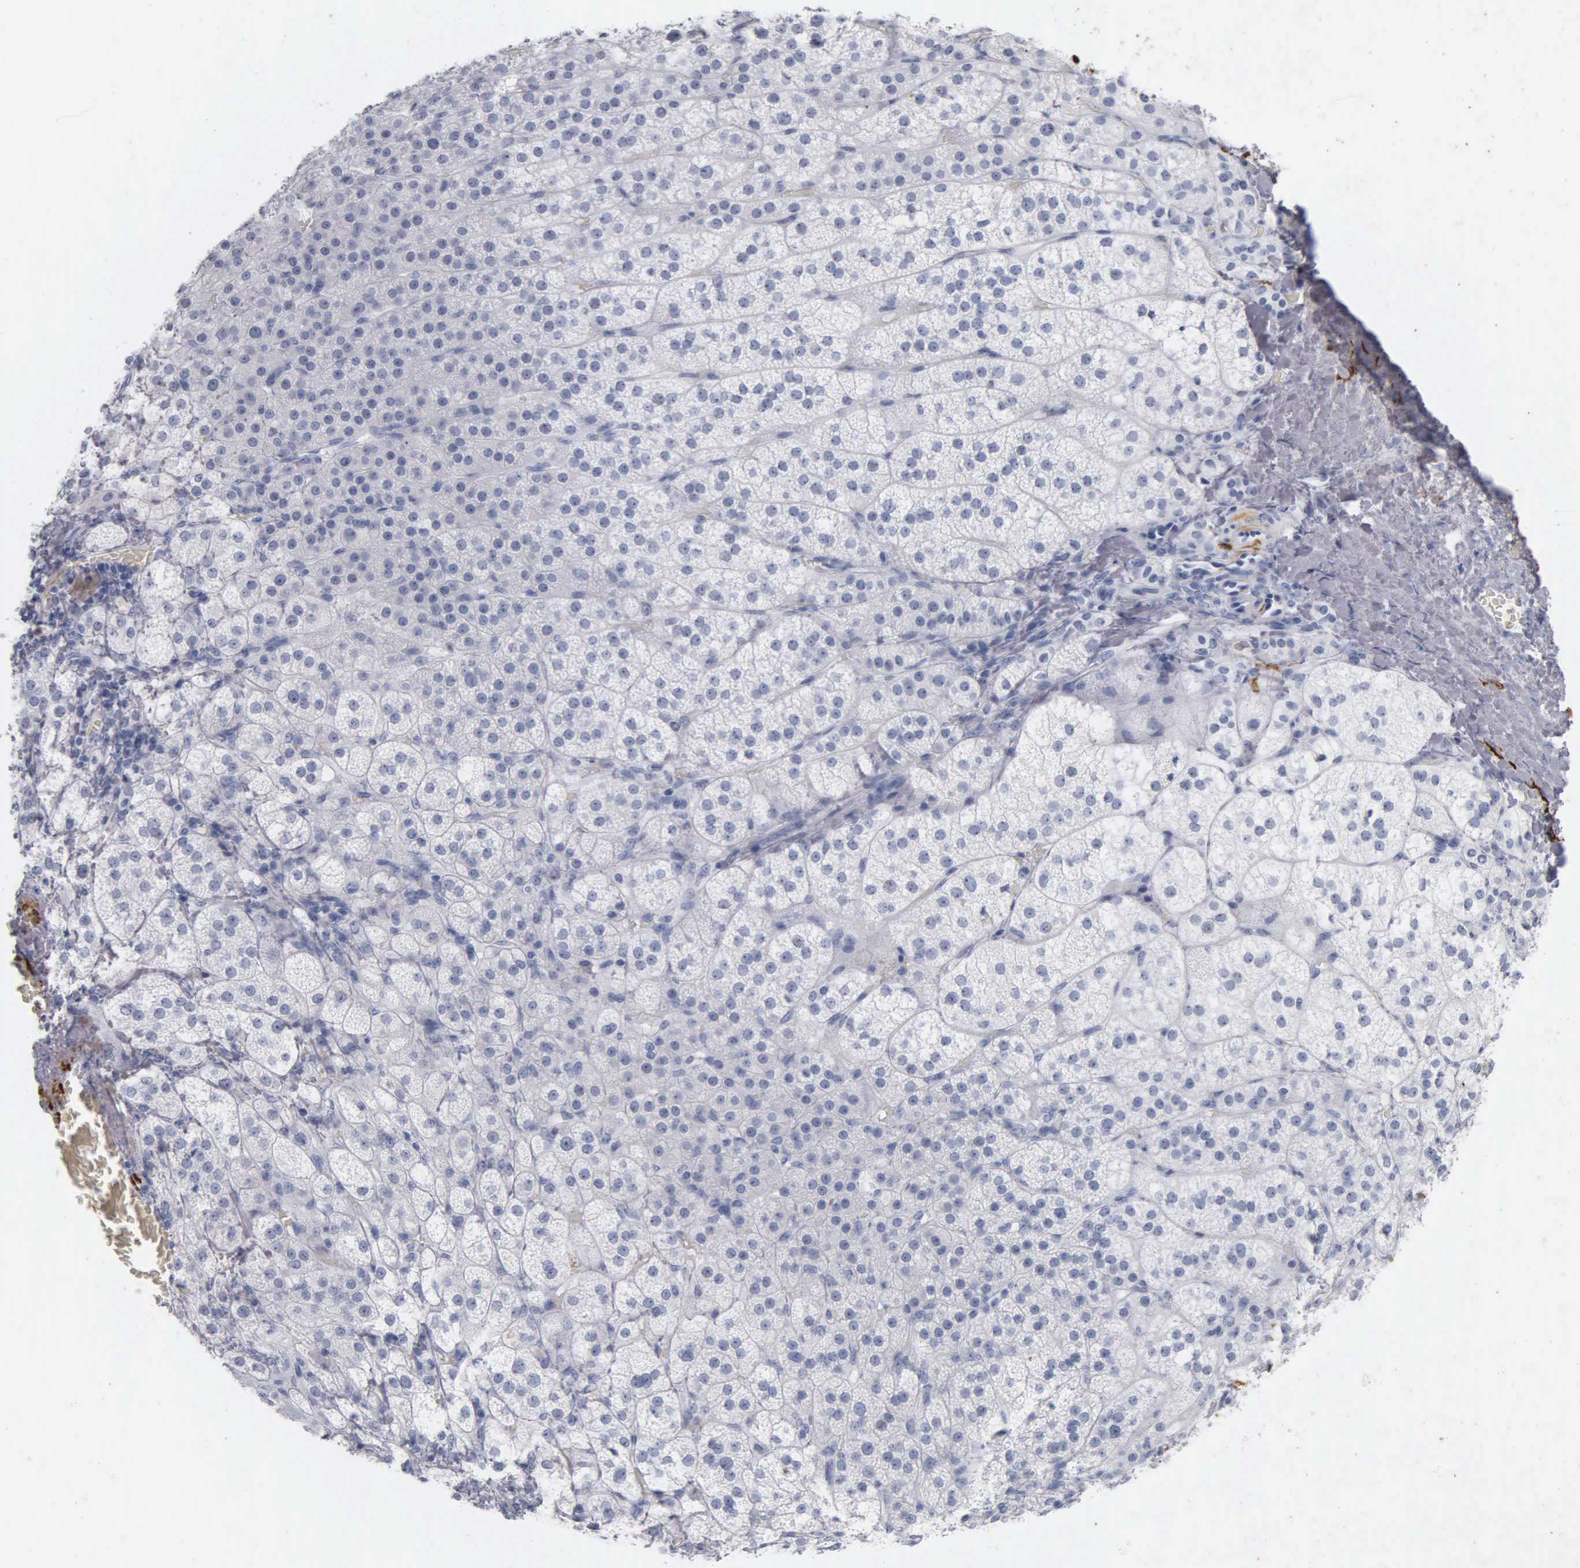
{"staining": {"intensity": "negative", "quantity": "none", "location": "none"}, "tissue": "adrenal gland", "cell_type": "Glandular cells", "image_type": "normal", "snomed": [{"axis": "morphology", "description": "Normal tissue, NOS"}, {"axis": "topography", "description": "Adrenal gland"}], "caption": "DAB immunohistochemical staining of benign human adrenal gland reveals no significant staining in glandular cells. The staining is performed using DAB (3,3'-diaminobenzidine) brown chromogen with nuclei counter-stained in using hematoxylin.", "gene": "DES", "patient": {"sex": "female", "age": 60}}